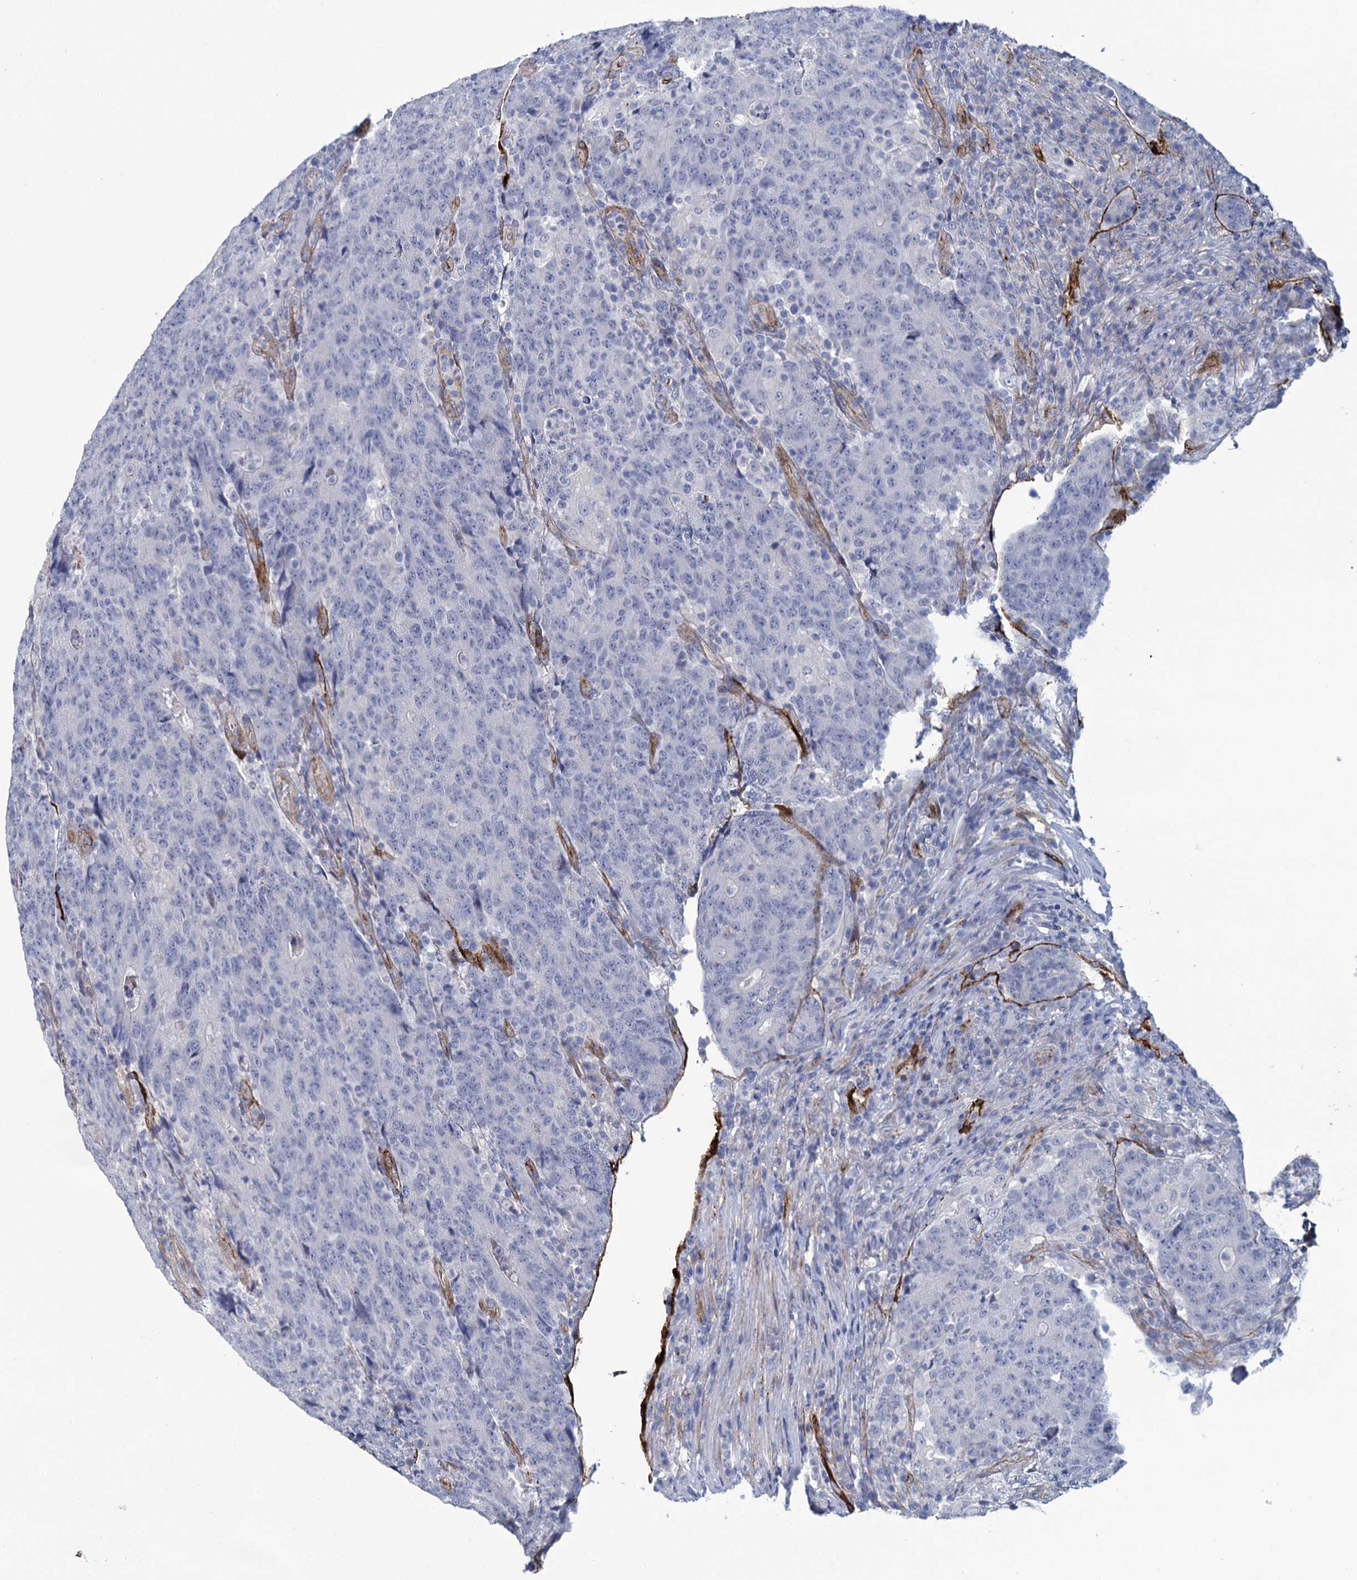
{"staining": {"intensity": "negative", "quantity": "none", "location": "none"}, "tissue": "colorectal cancer", "cell_type": "Tumor cells", "image_type": "cancer", "snomed": [{"axis": "morphology", "description": "Adenocarcinoma, NOS"}, {"axis": "topography", "description": "Colon"}], "caption": "DAB (3,3'-diaminobenzidine) immunohistochemical staining of human adenocarcinoma (colorectal) exhibits no significant expression in tumor cells.", "gene": "SNCG", "patient": {"sex": "female", "age": 75}}